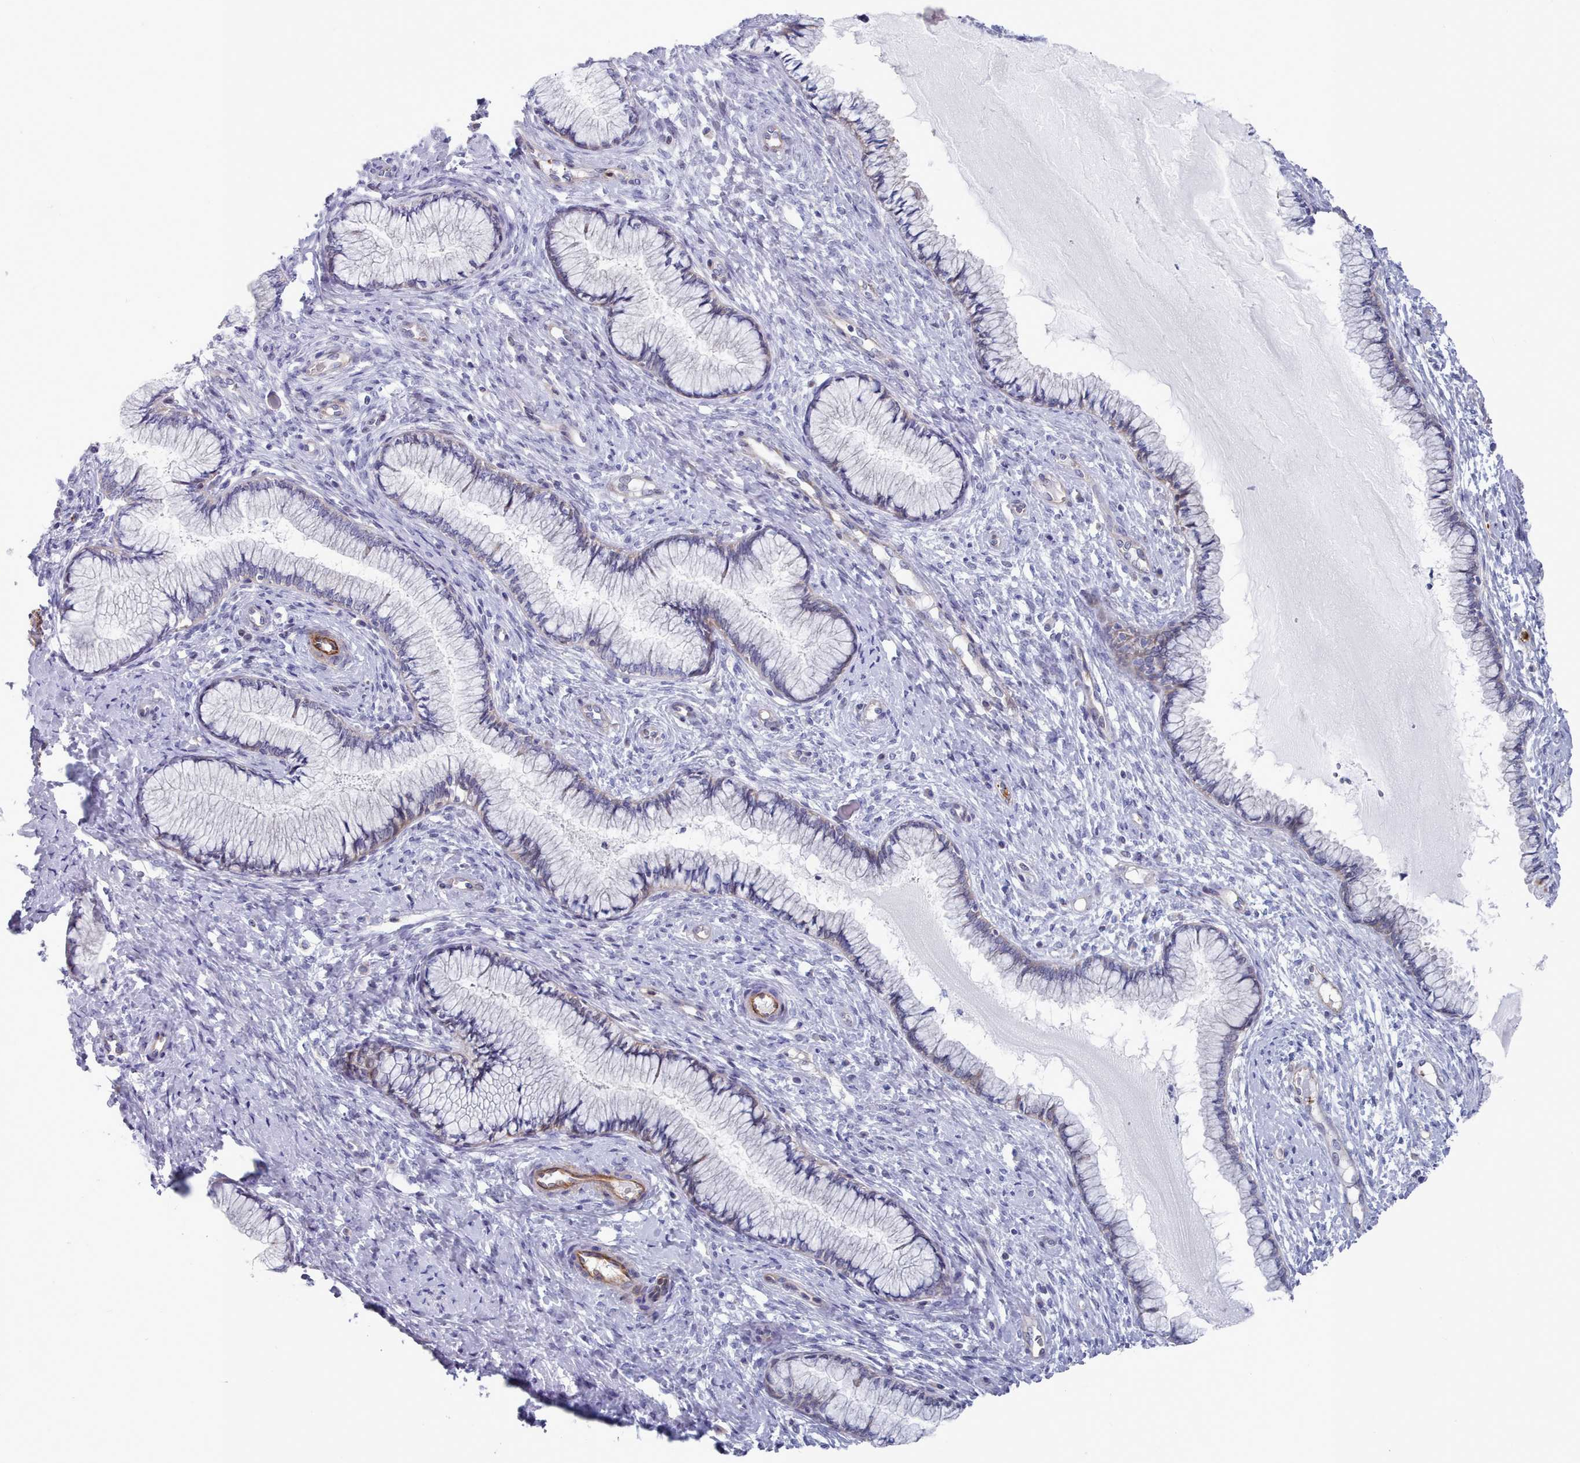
{"staining": {"intensity": "negative", "quantity": "none", "location": "none"}, "tissue": "cervix", "cell_type": "Glandular cells", "image_type": "normal", "snomed": [{"axis": "morphology", "description": "Normal tissue, NOS"}, {"axis": "topography", "description": "Cervix"}], "caption": "Human cervix stained for a protein using immunohistochemistry (IHC) demonstrates no staining in glandular cells.", "gene": "G6PC1", "patient": {"sex": "female", "age": 42}}